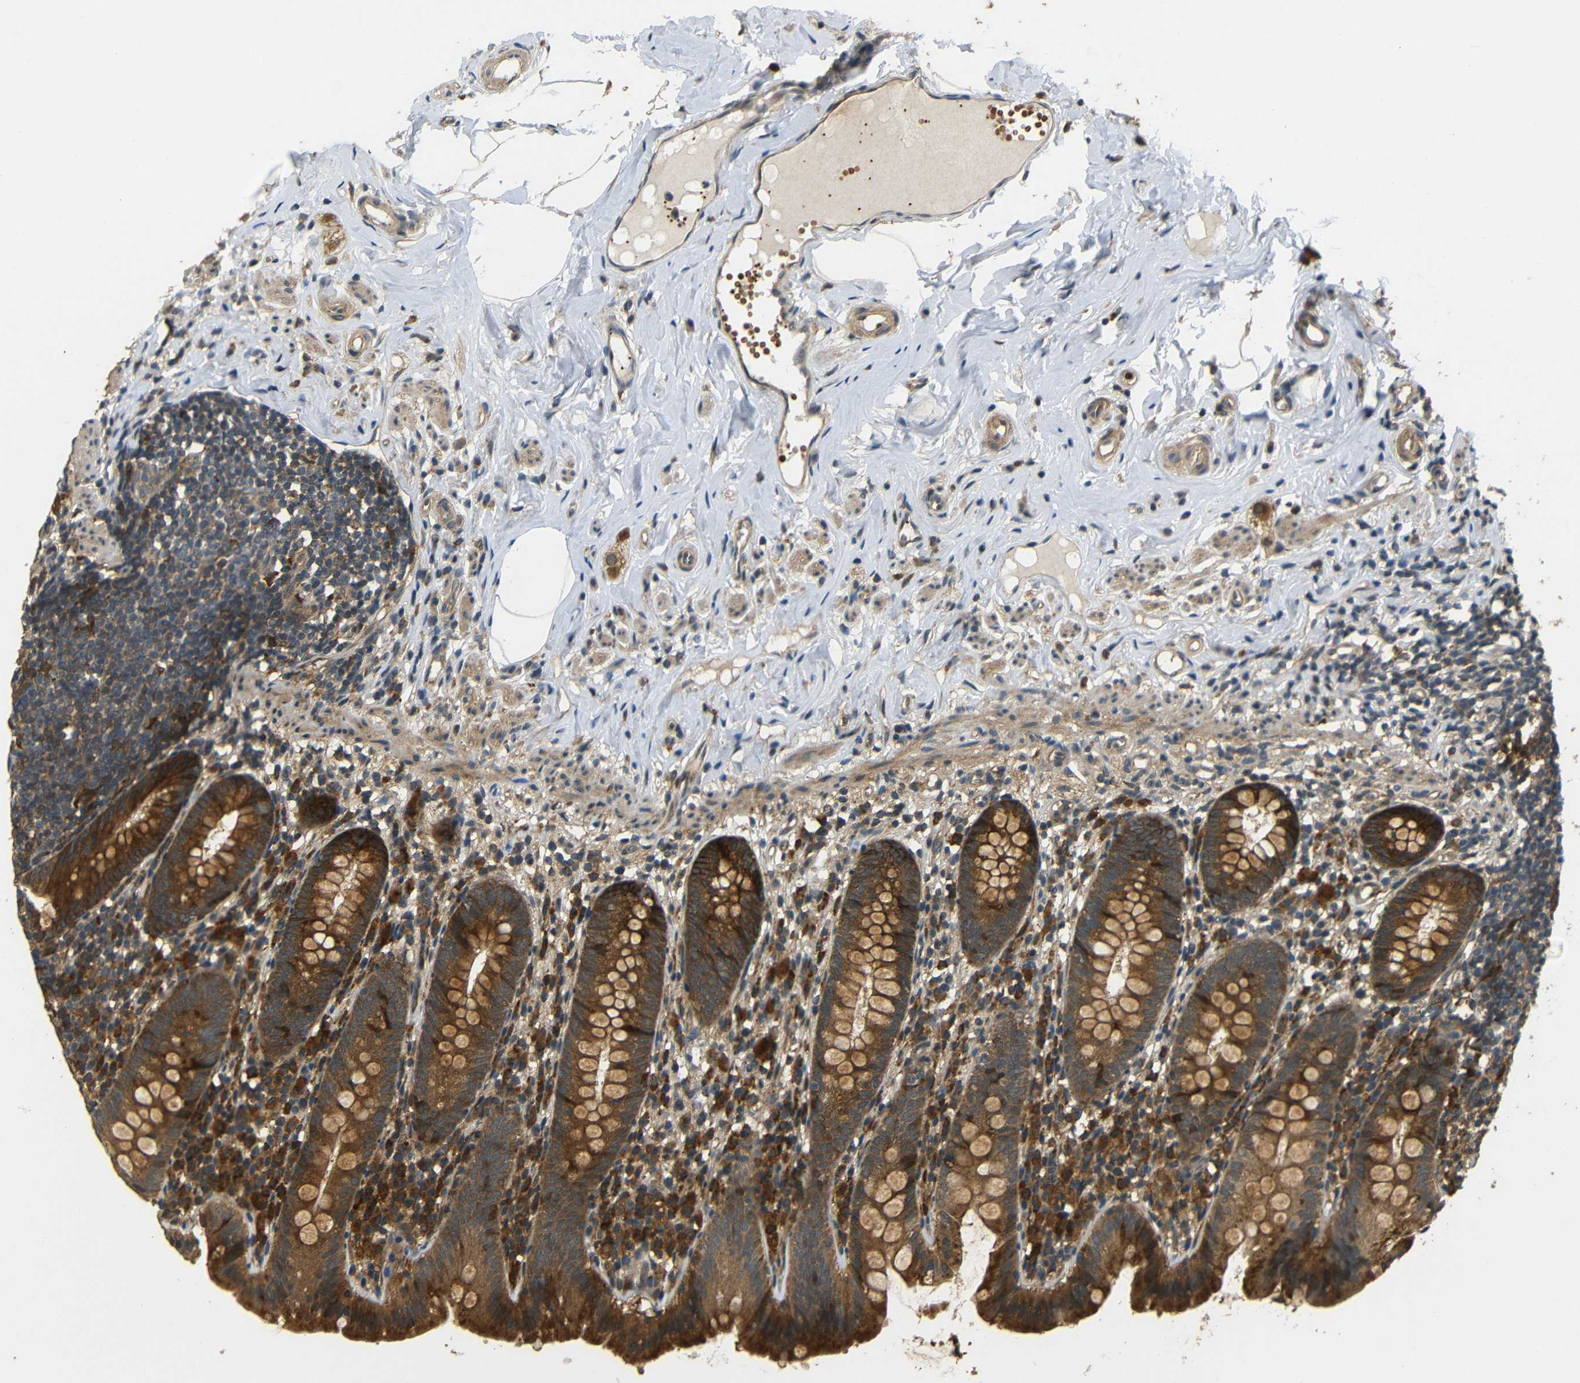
{"staining": {"intensity": "moderate", "quantity": ">75%", "location": "cytoplasmic/membranous"}, "tissue": "appendix", "cell_type": "Glandular cells", "image_type": "normal", "snomed": [{"axis": "morphology", "description": "Normal tissue, NOS"}, {"axis": "topography", "description": "Appendix"}], "caption": "Immunohistochemistry (DAB) staining of normal human appendix reveals moderate cytoplasmic/membranous protein staining in approximately >75% of glandular cells.", "gene": "EPHB2", "patient": {"sex": "male", "age": 52}}